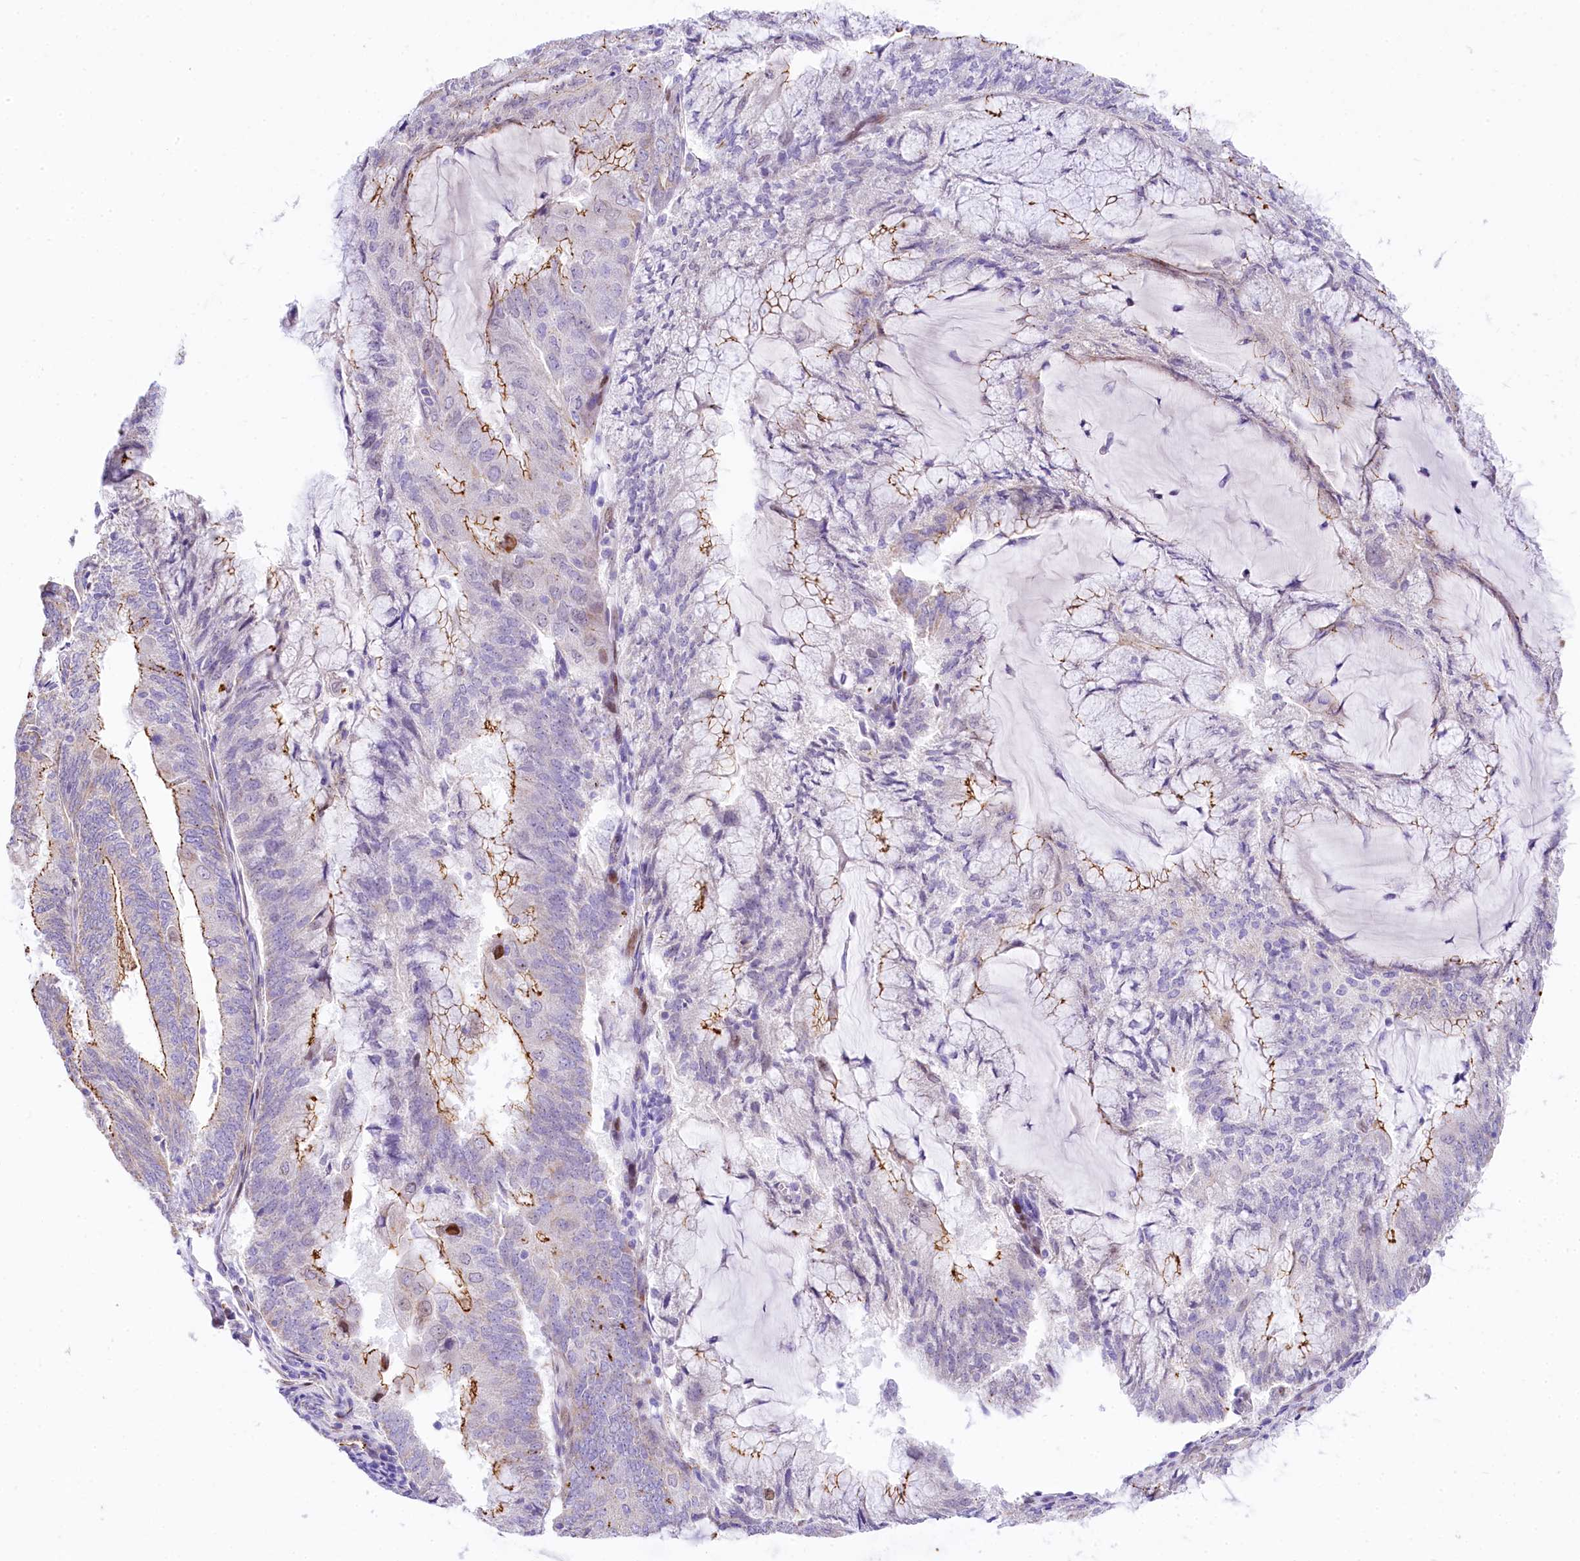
{"staining": {"intensity": "moderate", "quantity": "25%-75%", "location": "cytoplasmic/membranous"}, "tissue": "endometrial cancer", "cell_type": "Tumor cells", "image_type": "cancer", "snomed": [{"axis": "morphology", "description": "Adenocarcinoma, NOS"}, {"axis": "topography", "description": "Endometrium"}], "caption": "Brown immunohistochemical staining in adenocarcinoma (endometrial) demonstrates moderate cytoplasmic/membranous expression in approximately 25%-75% of tumor cells.", "gene": "PPIP5K2", "patient": {"sex": "female", "age": 81}}